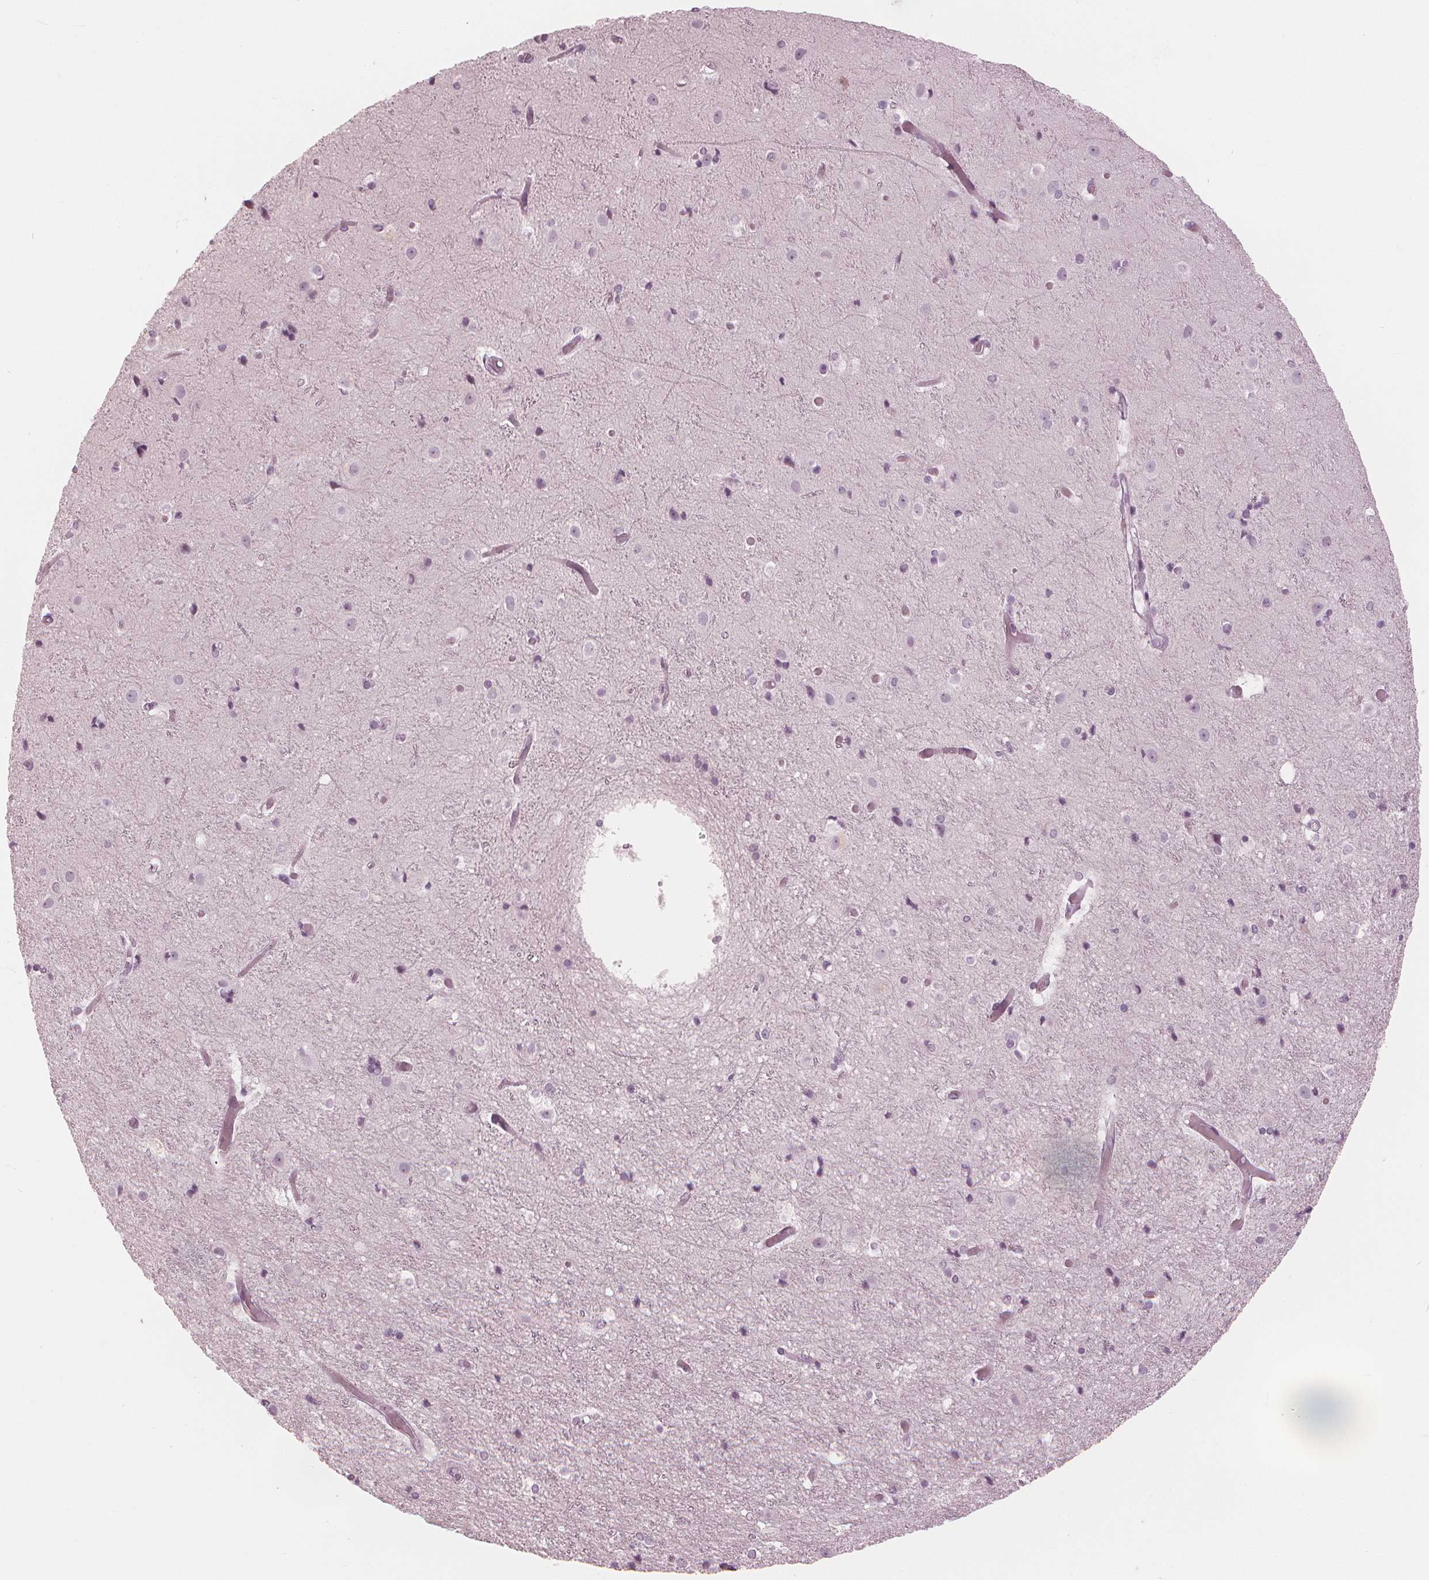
{"staining": {"intensity": "negative", "quantity": "none", "location": "none"}, "tissue": "cerebral cortex", "cell_type": "Endothelial cells", "image_type": "normal", "snomed": [{"axis": "morphology", "description": "Normal tissue, NOS"}, {"axis": "topography", "description": "Cerebral cortex"}], "caption": "Immunohistochemical staining of unremarkable human cerebral cortex exhibits no significant staining in endothelial cells.", "gene": "PAEP", "patient": {"sex": "female", "age": 52}}